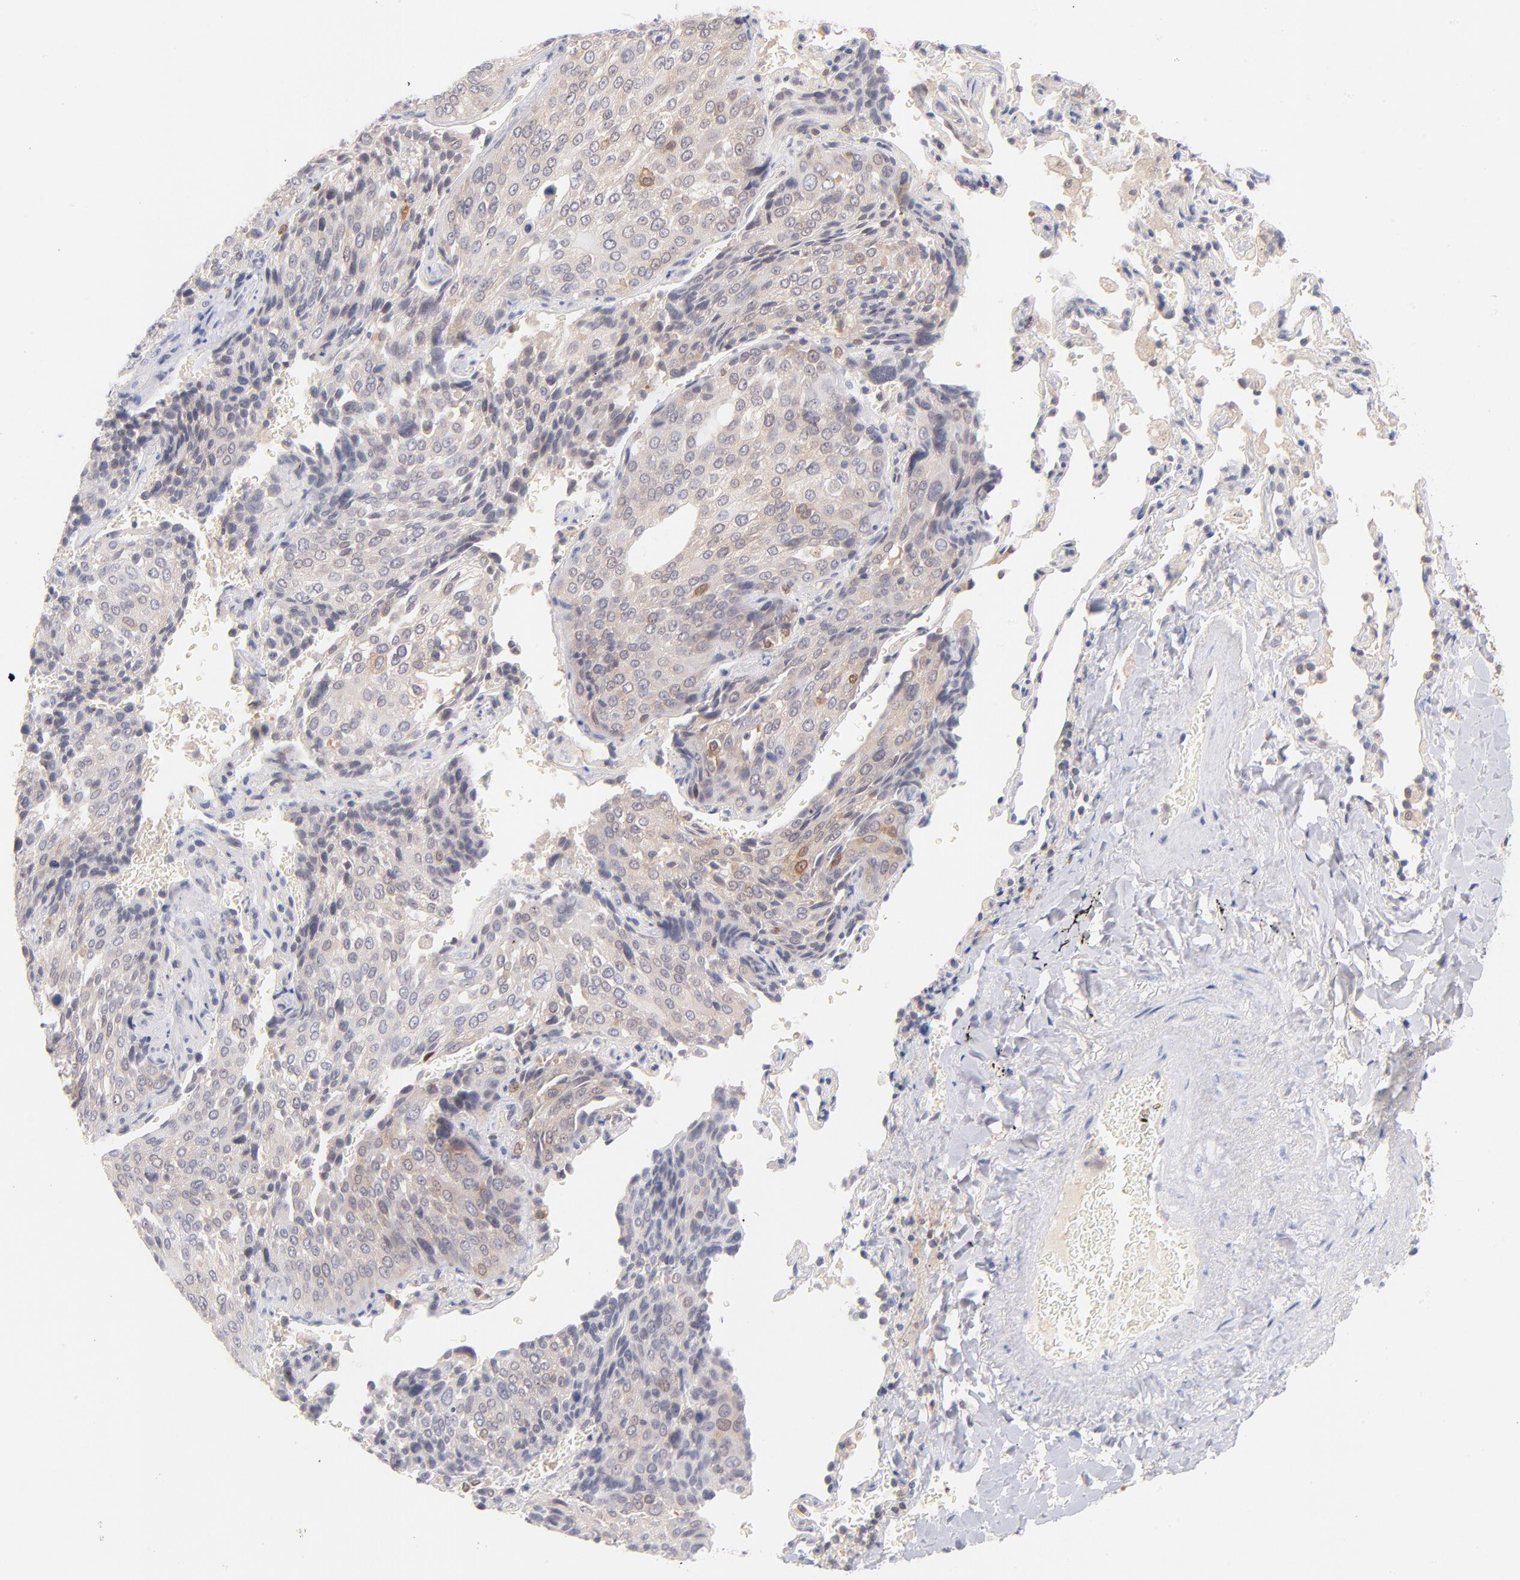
{"staining": {"intensity": "weak", "quantity": "25%-75%", "location": "cytoplasmic/membranous,nuclear"}, "tissue": "lung cancer", "cell_type": "Tumor cells", "image_type": "cancer", "snomed": [{"axis": "morphology", "description": "Squamous cell carcinoma, NOS"}, {"axis": "topography", "description": "Lung"}], "caption": "Tumor cells reveal weak cytoplasmic/membranous and nuclear staining in about 25%-75% of cells in lung squamous cell carcinoma. (DAB = brown stain, brightfield microscopy at high magnification).", "gene": "CASP6", "patient": {"sex": "male", "age": 54}}